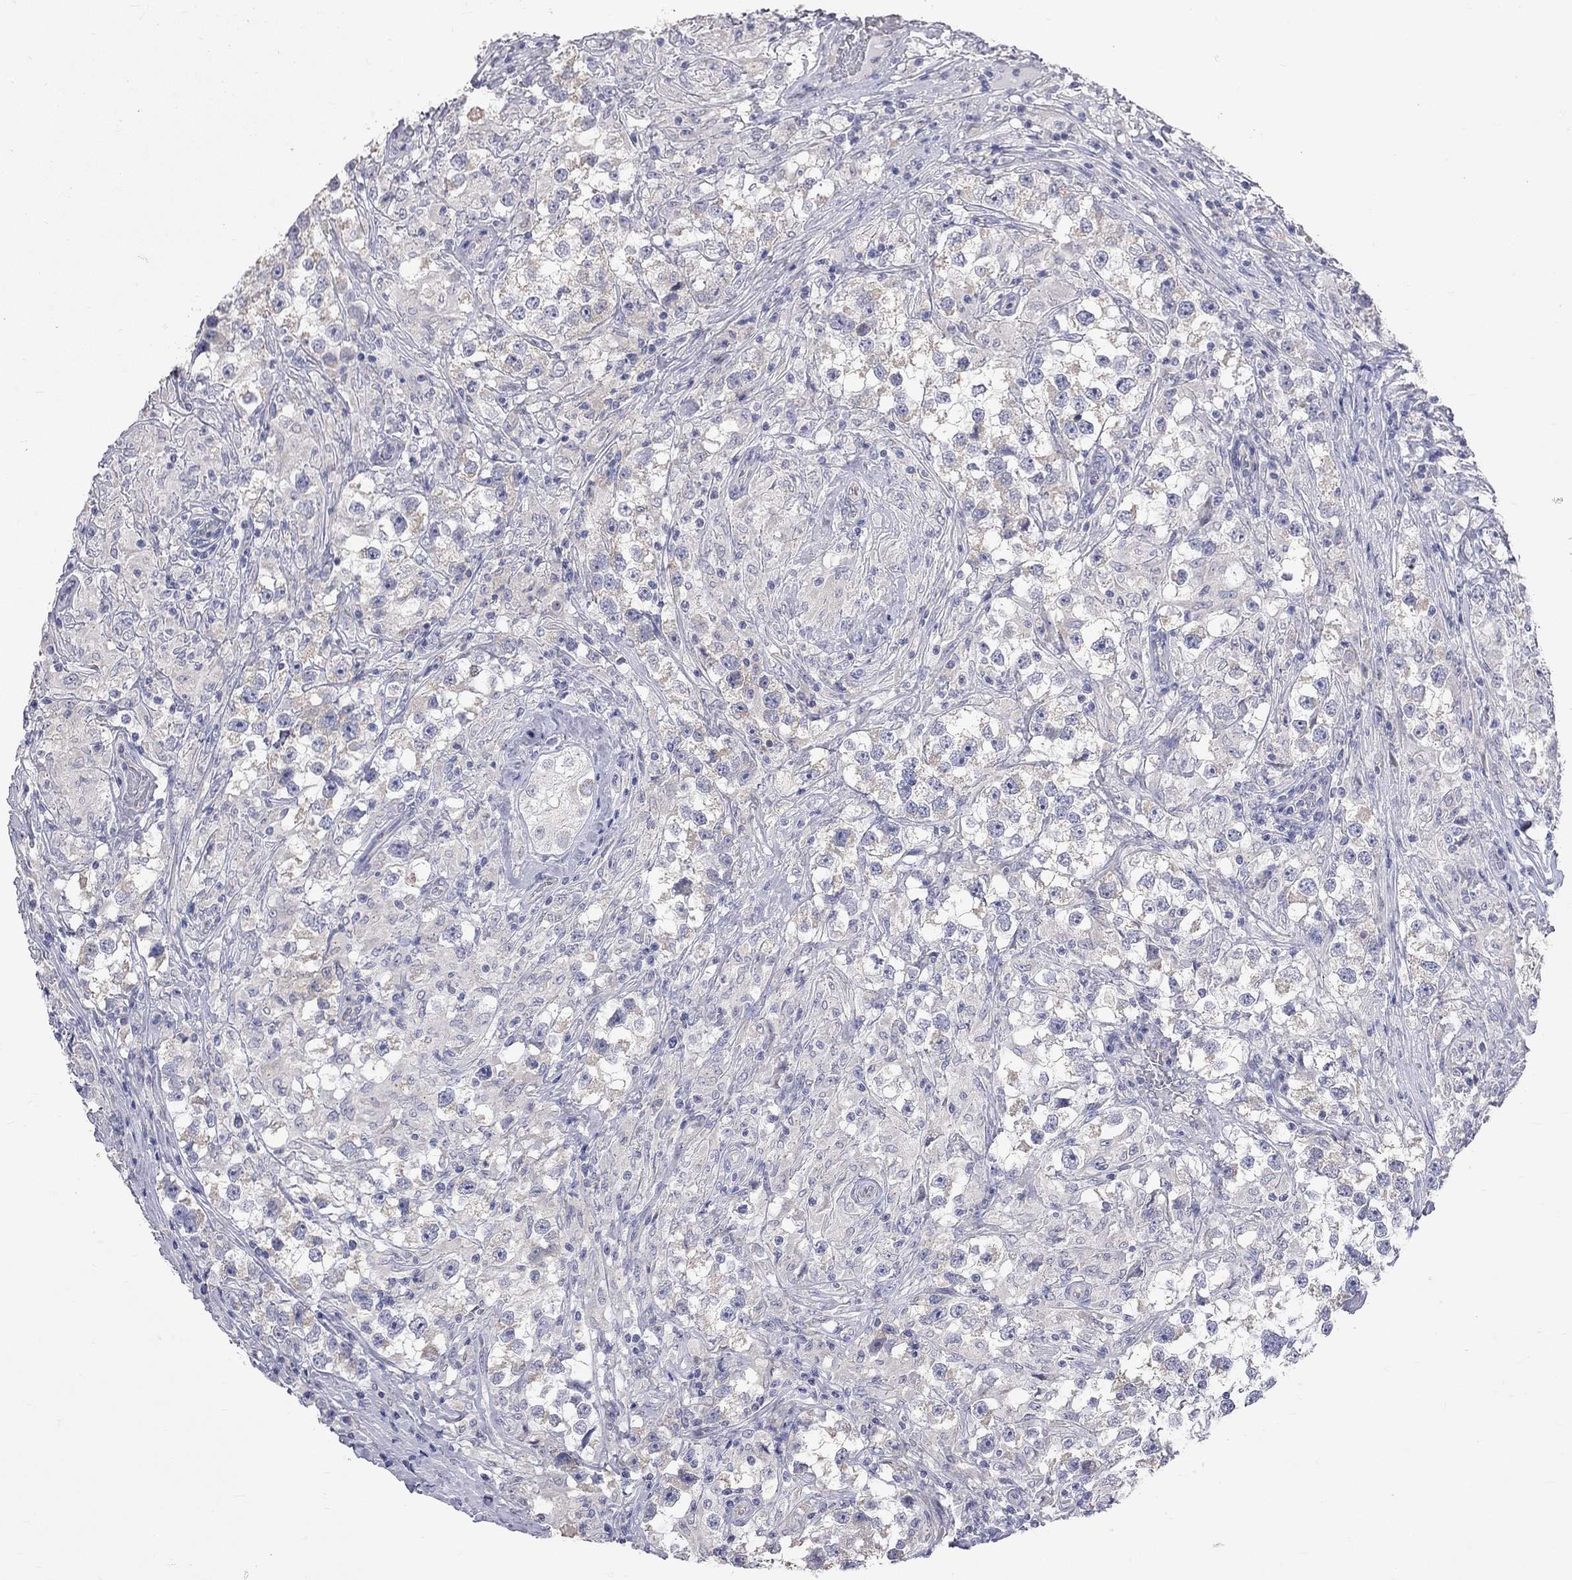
{"staining": {"intensity": "negative", "quantity": "none", "location": "none"}, "tissue": "testis cancer", "cell_type": "Tumor cells", "image_type": "cancer", "snomed": [{"axis": "morphology", "description": "Seminoma, NOS"}, {"axis": "topography", "description": "Testis"}], "caption": "Histopathology image shows no protein positivity in tumor cells of testis cancer (seminoma) tissue.", "gene": "OPRK1", "patient": {"sex": "male", "age": 46}}